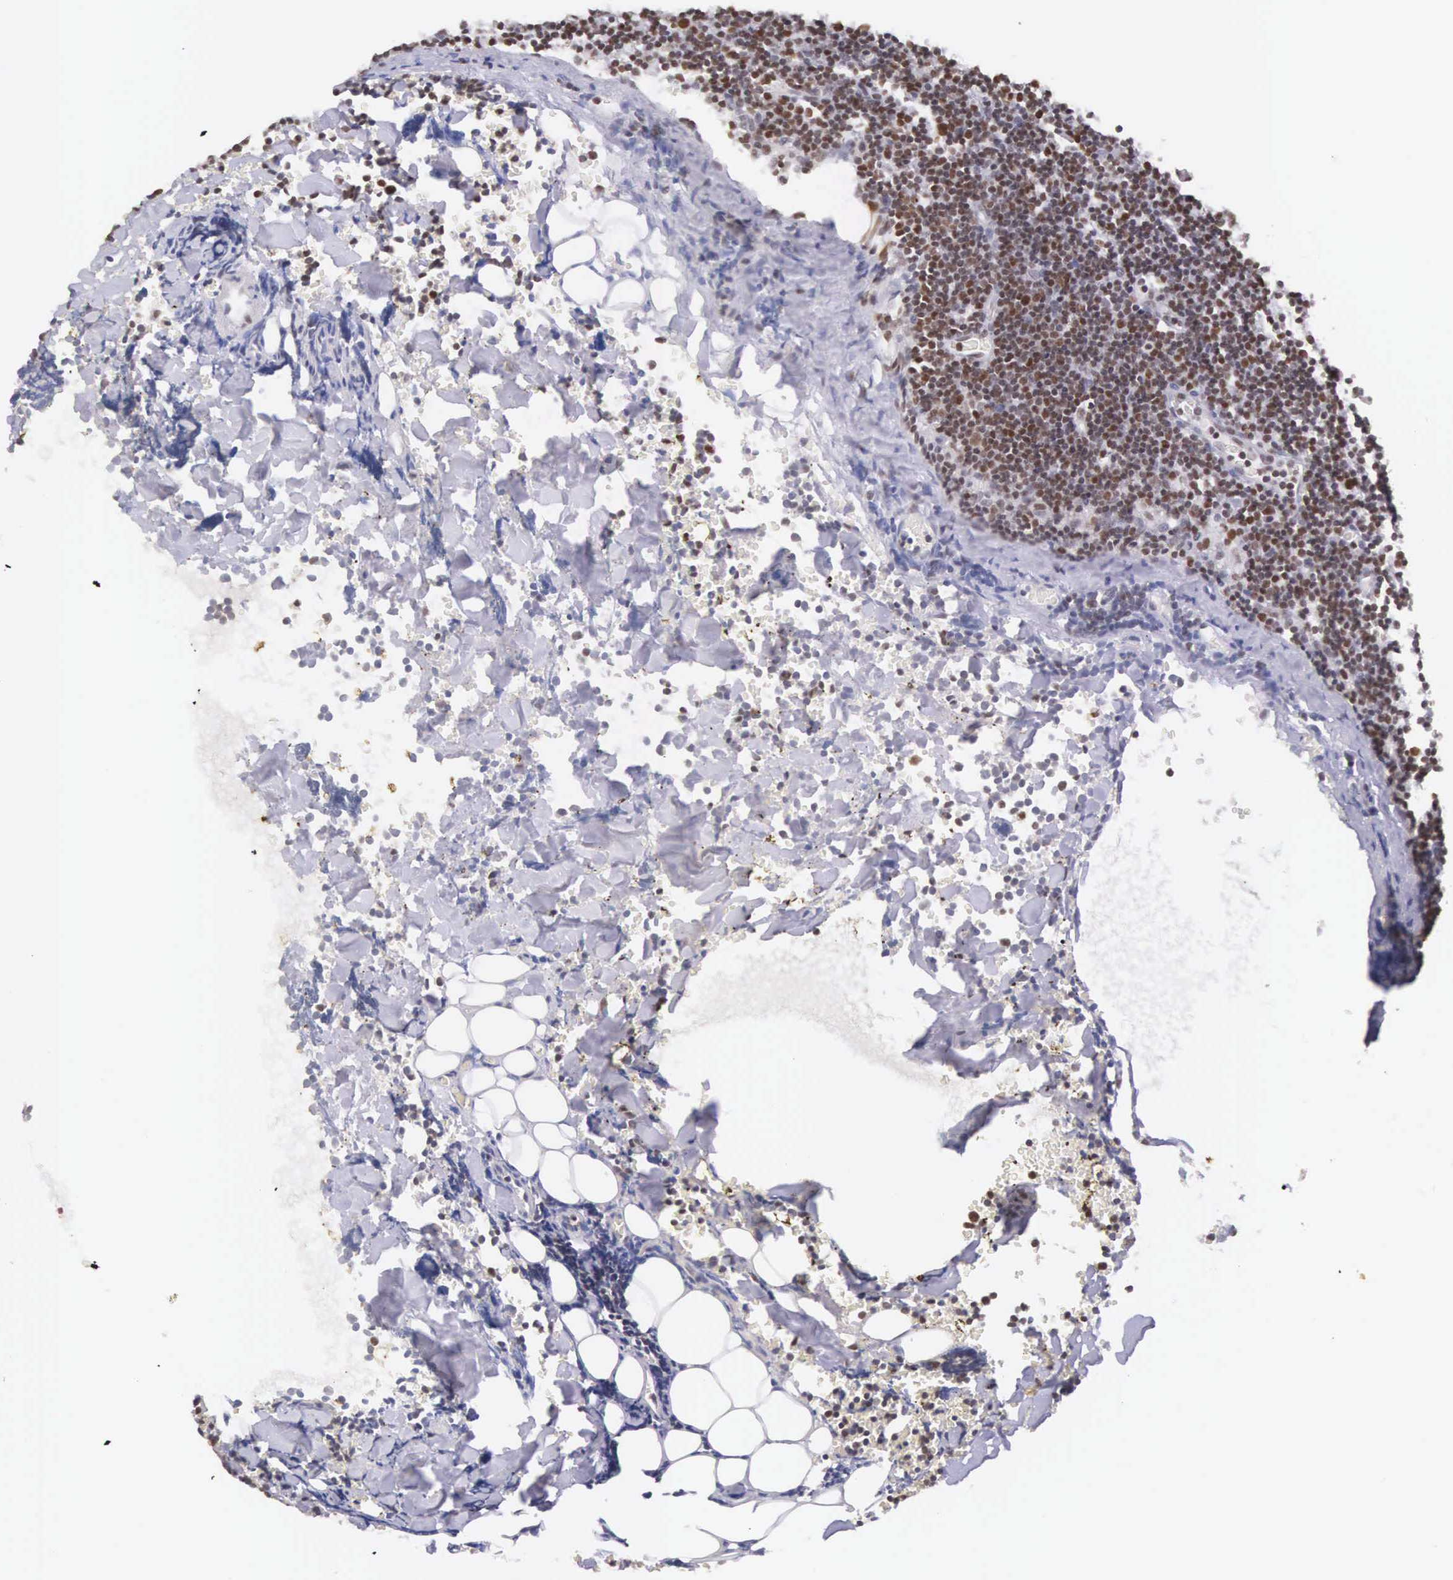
{"staining": {"intensity": "strong", "quantity": ">75%", "location": "nuclear"}, "tissue": "lymphoma", "cell_type": "Tumor cells", "image_type": "cancer", "snomed": [{"axis": "morphology", "description": "Malignant lymphoma, non-Hodgkin's type, Low grade"}, {"axis": "topography", "description": "Lymph node"}], "caption": "DAB (3,3'-diaminobenzidine) immunohistochemical staining of lymphoma demonstrates strong nuclear protein positivity in about >75% of tumor cells.", "gene": "VRK1", "patient": {"sex": "male", "age": 57}}